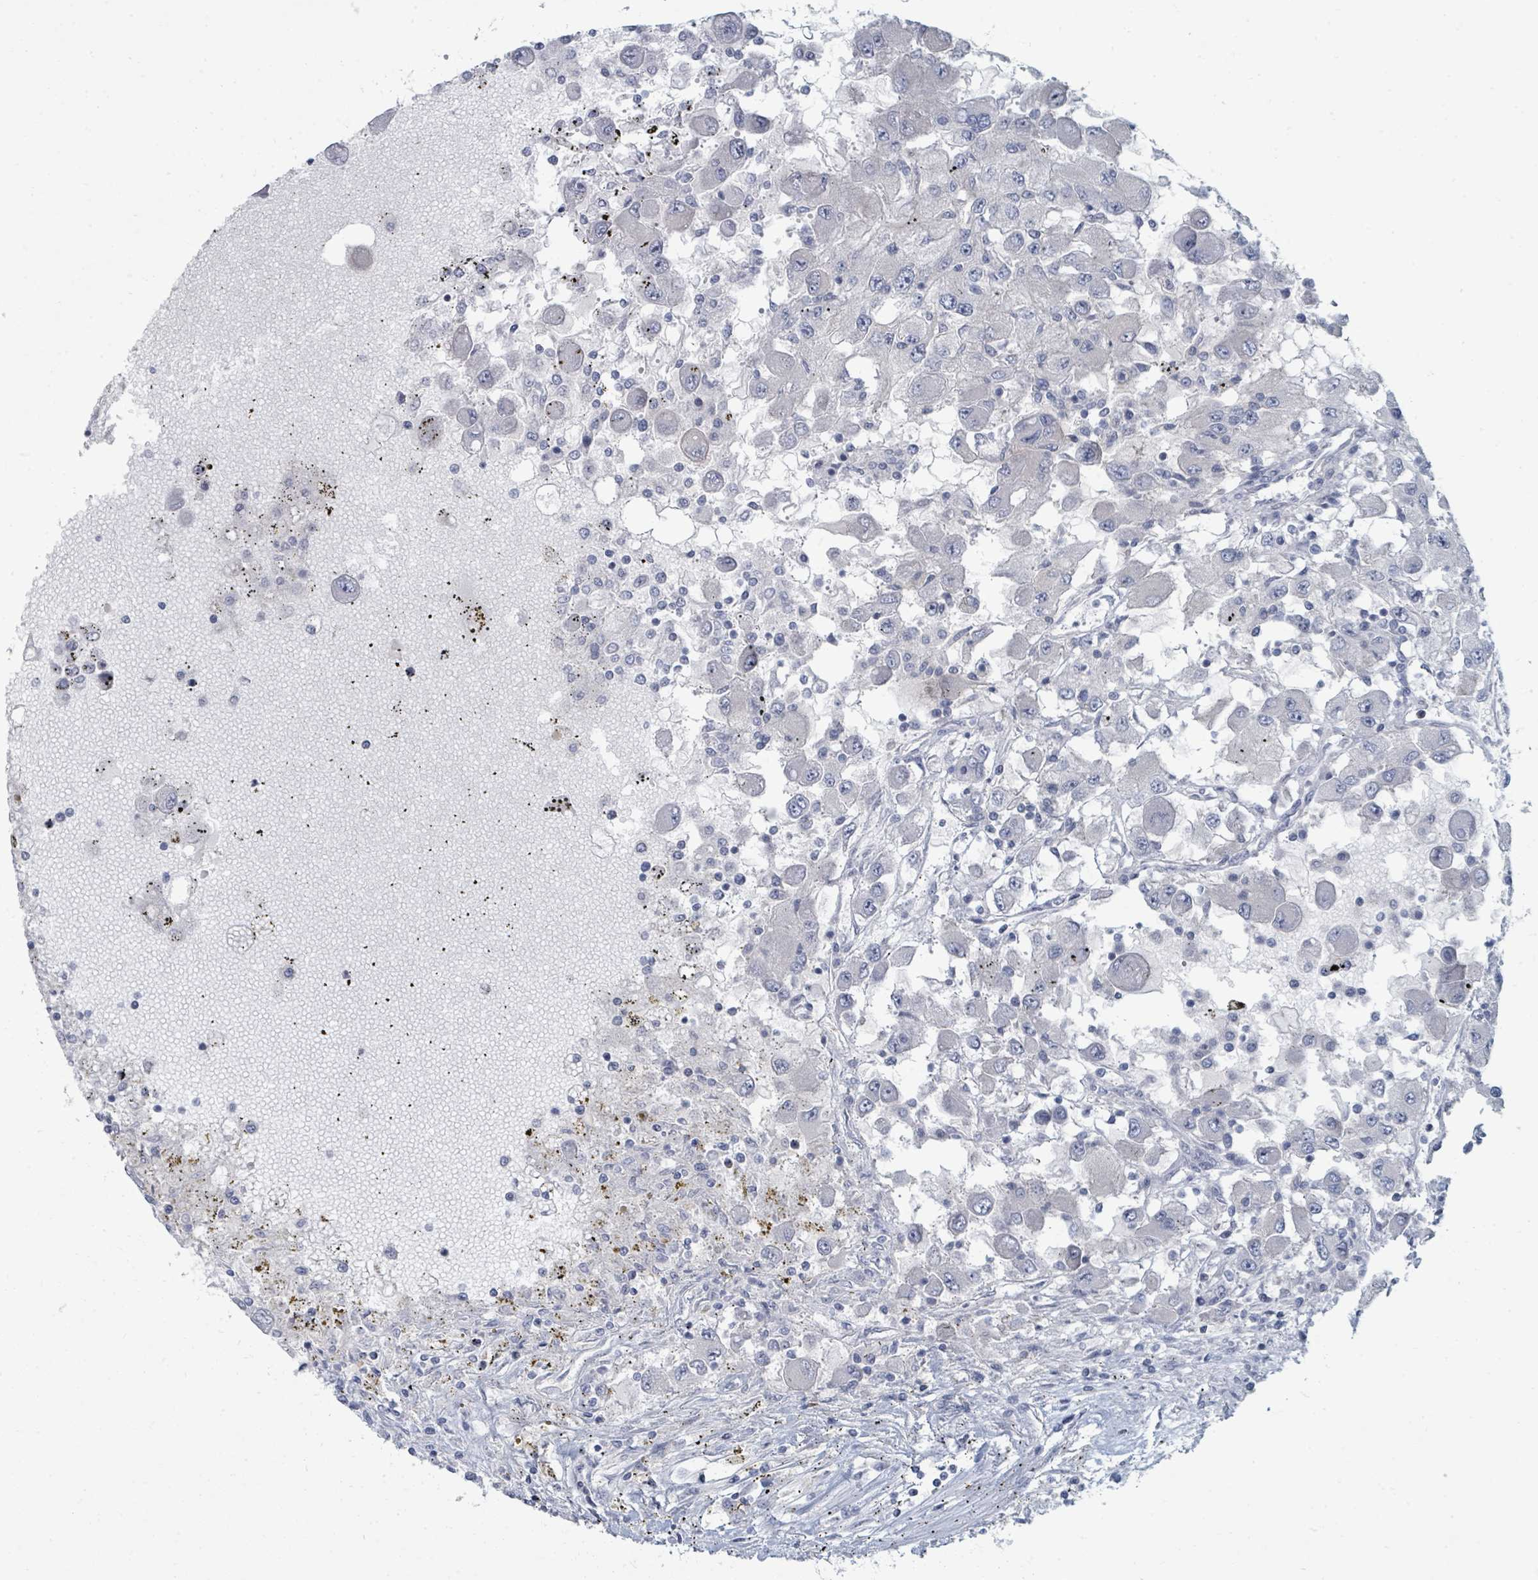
{"staining": {"intensity": "negative", "quantity": "none", "location": "none"}, "tissue": "renal cancer", "cell_type": "Tumor cells", "image_type": "cancer", "snomed": [{"axis": "morphology", "description": "Adenocarcinoma, NOS"}, {"axis": "topography", "description": "Kidney"}], "caption": "Renal cancer (adenocarcinoma) was stained to show a protein in brown. There is no significant positivity in tumor cells.", "gene": "SLC25A45", "patient": {"sex": "female", "age": 67}}